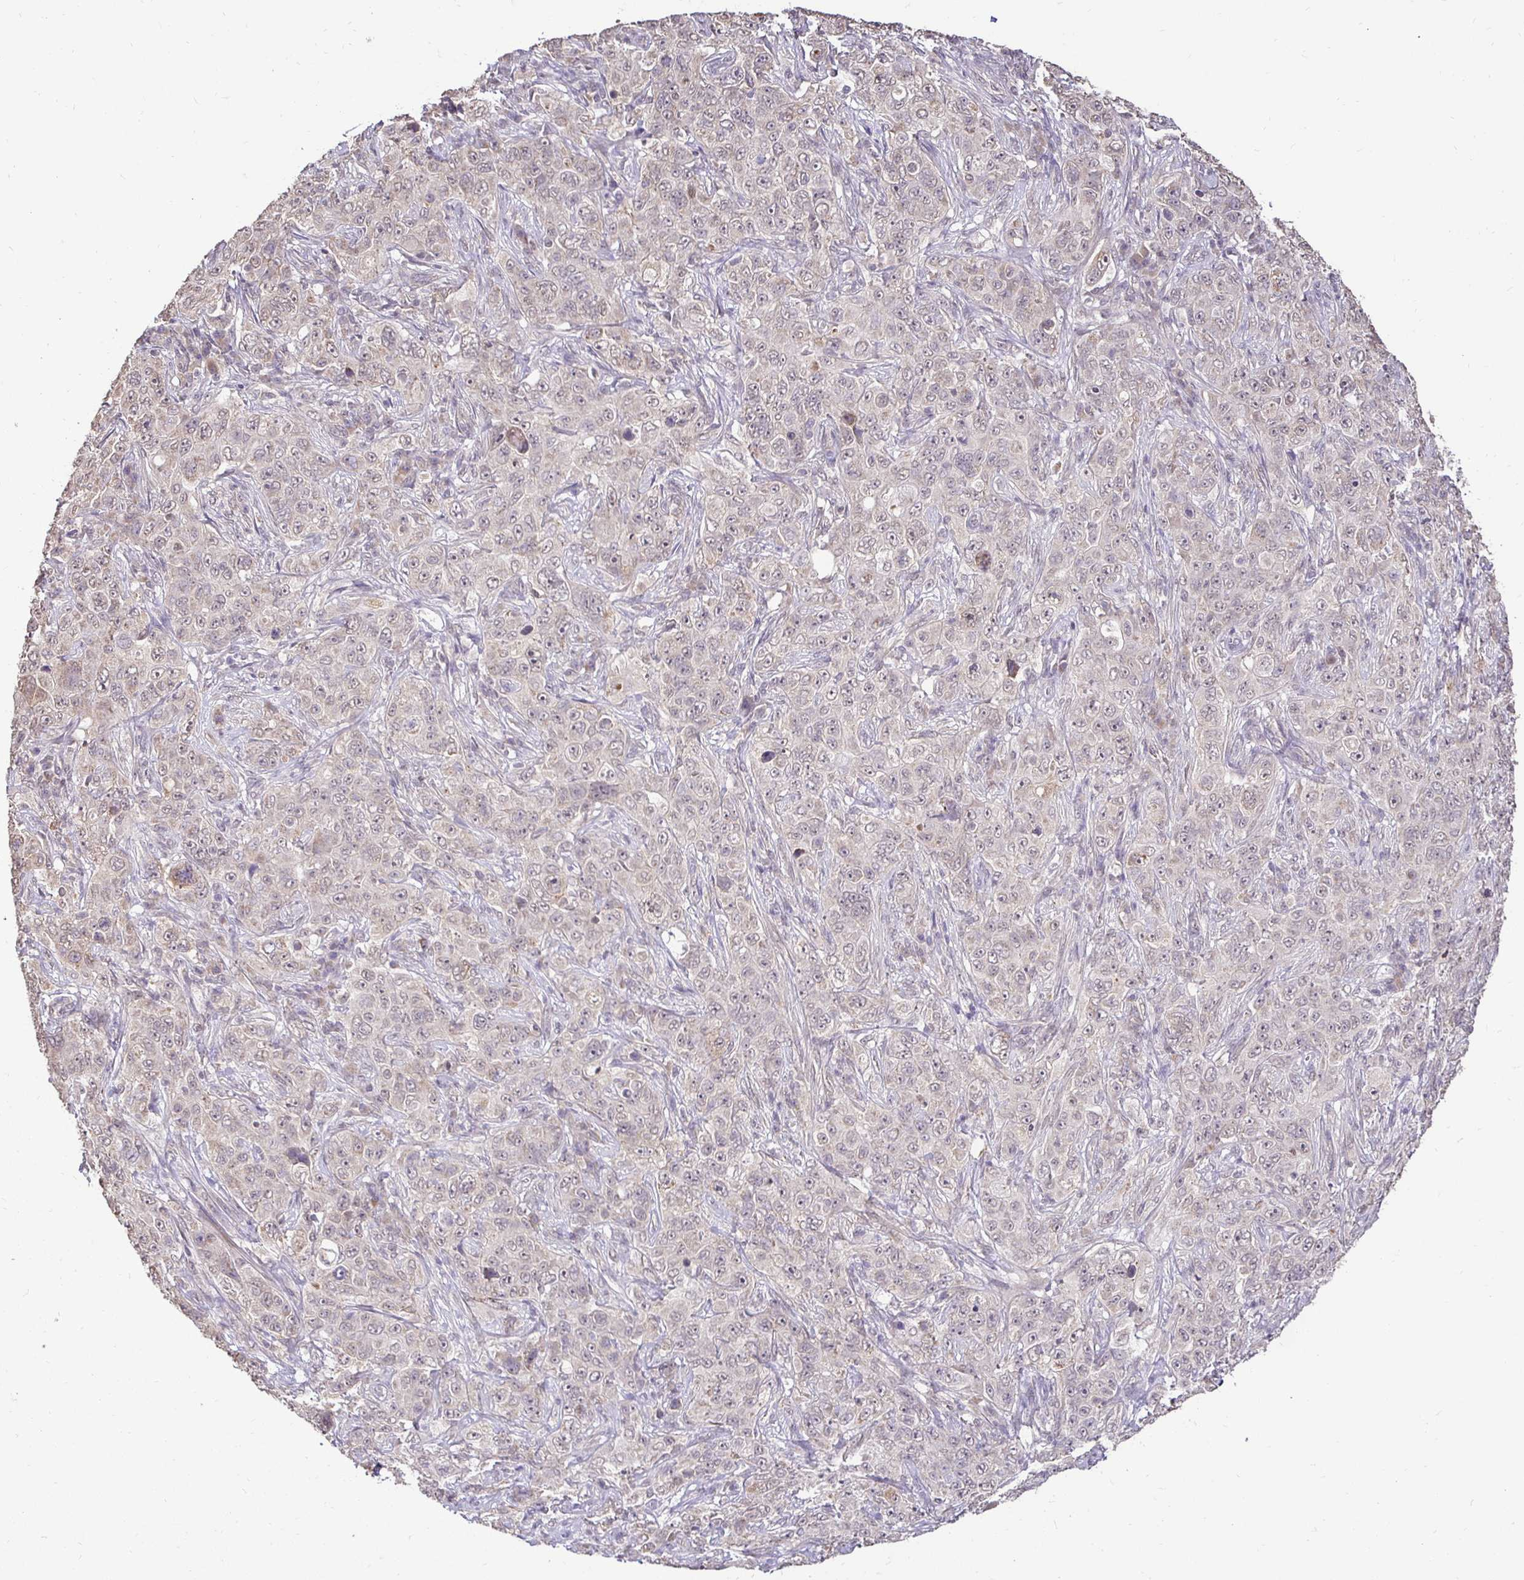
{"staining": {"intensity": "weak", "quantity": "<25%", "location": "nuclear"}, "tissue": "pancreatic cancer", "cell_type": "Tumor cells", "image_type": "cancer", "snomed": [{"axis": "morphology", "description": "Adenocarcinoma, NOS"}, {"axis": "topography", "description": "Pancreas"}], "caption": "Immunohistochemistry micrograph of neoplastic tissue: human adenocarcinoma (pancreatic) stained with DAB reveals no significant protein staining in tumor cells.", "gene": "RHEBL1", "patient": {"sex": "male", "age": 68}}